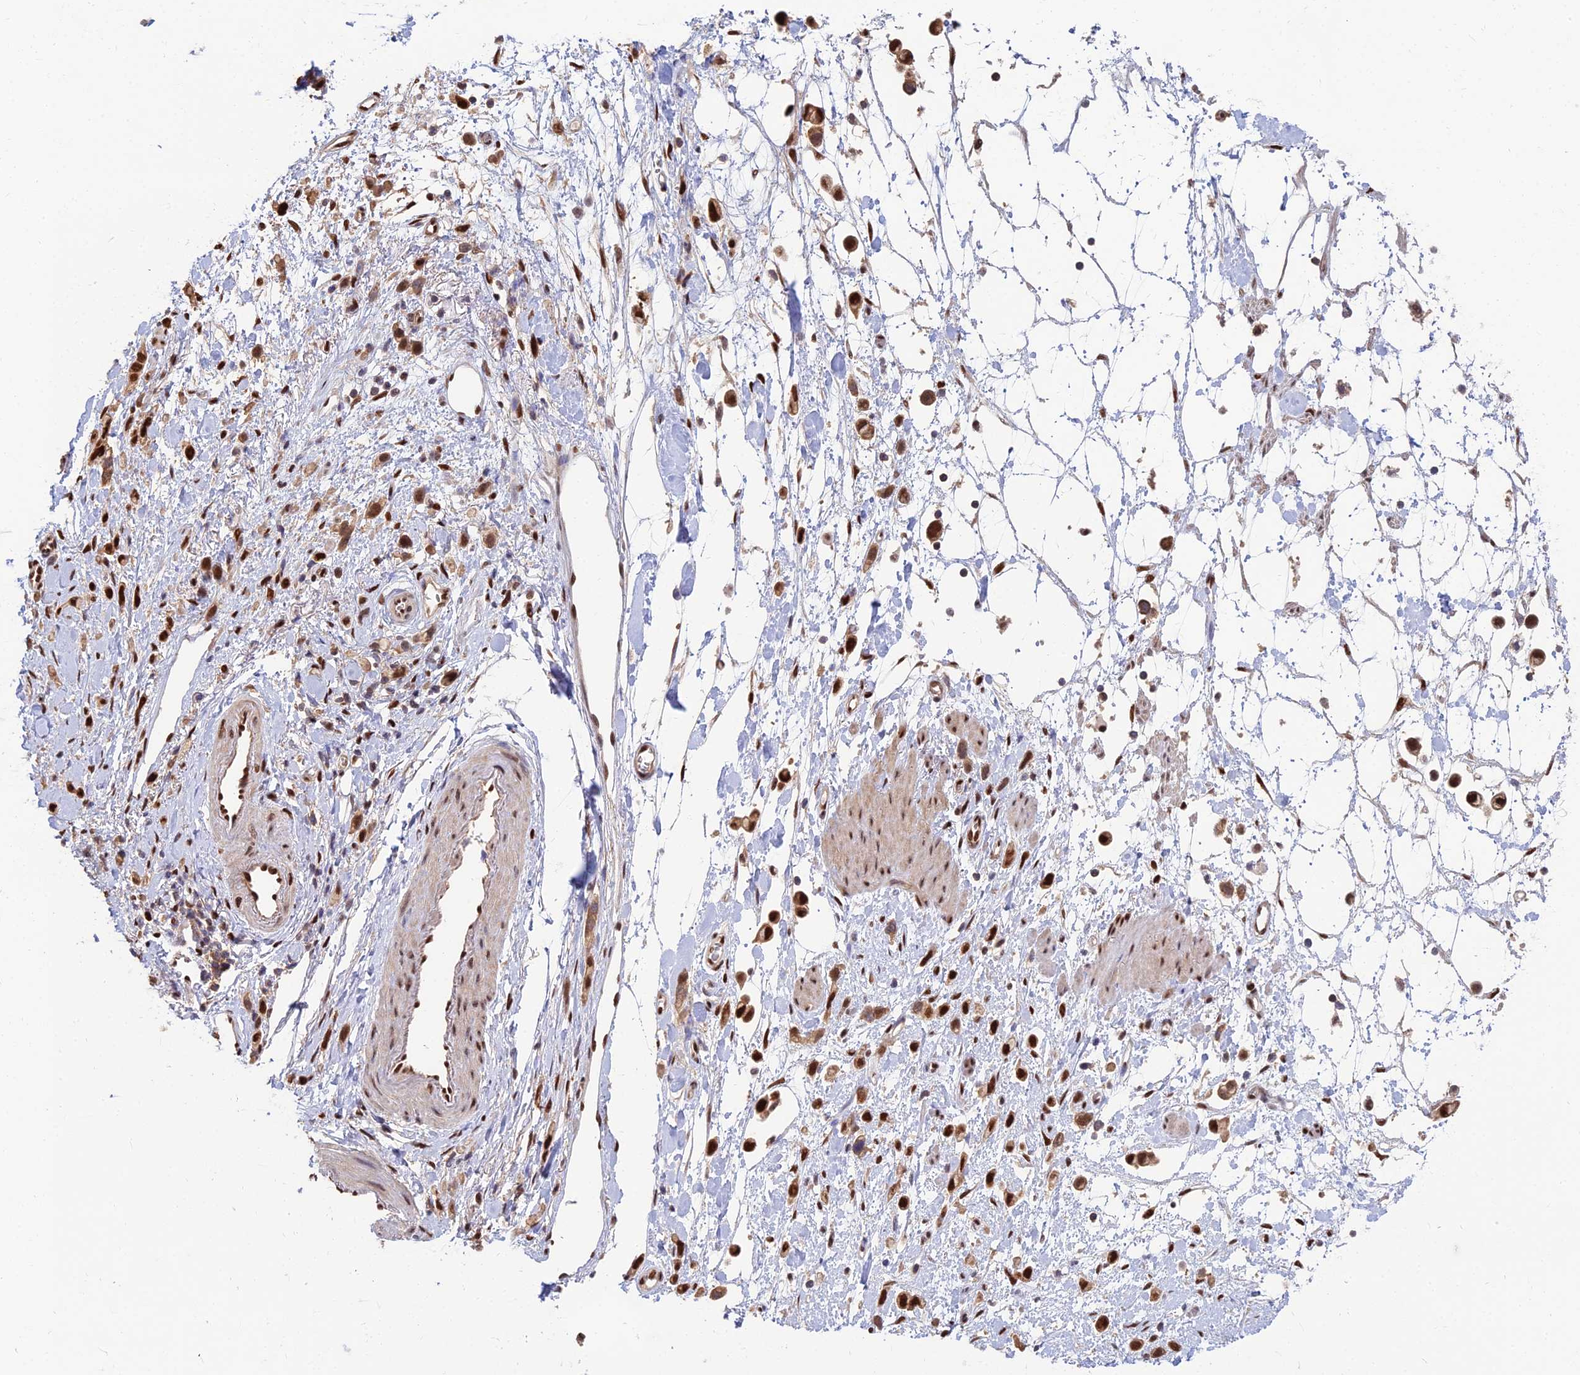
{"staining": {"intensity": "strong", "quantity": ">75%", "location": "cytoplasmic/membranous,nuclear"}, "tissue": "stomach cancer", "cell_type": "Tumor cells", "image_type": "cancer", "snomed": [{"axis": "morphology", "description": "Adenocarcinoma, NOS"}, {"axis": "topography", "description": "Stomach"}], "caption": "Stomach cancer (adenocarcinoma) tissue reveals strong cytoplasmic/membranous and nuclear positivity in about >75% of tumor cells, visualized by immunohistochemistry.", "gene": "DNPEP", "patient": {"sex": "female", "age": 65}}